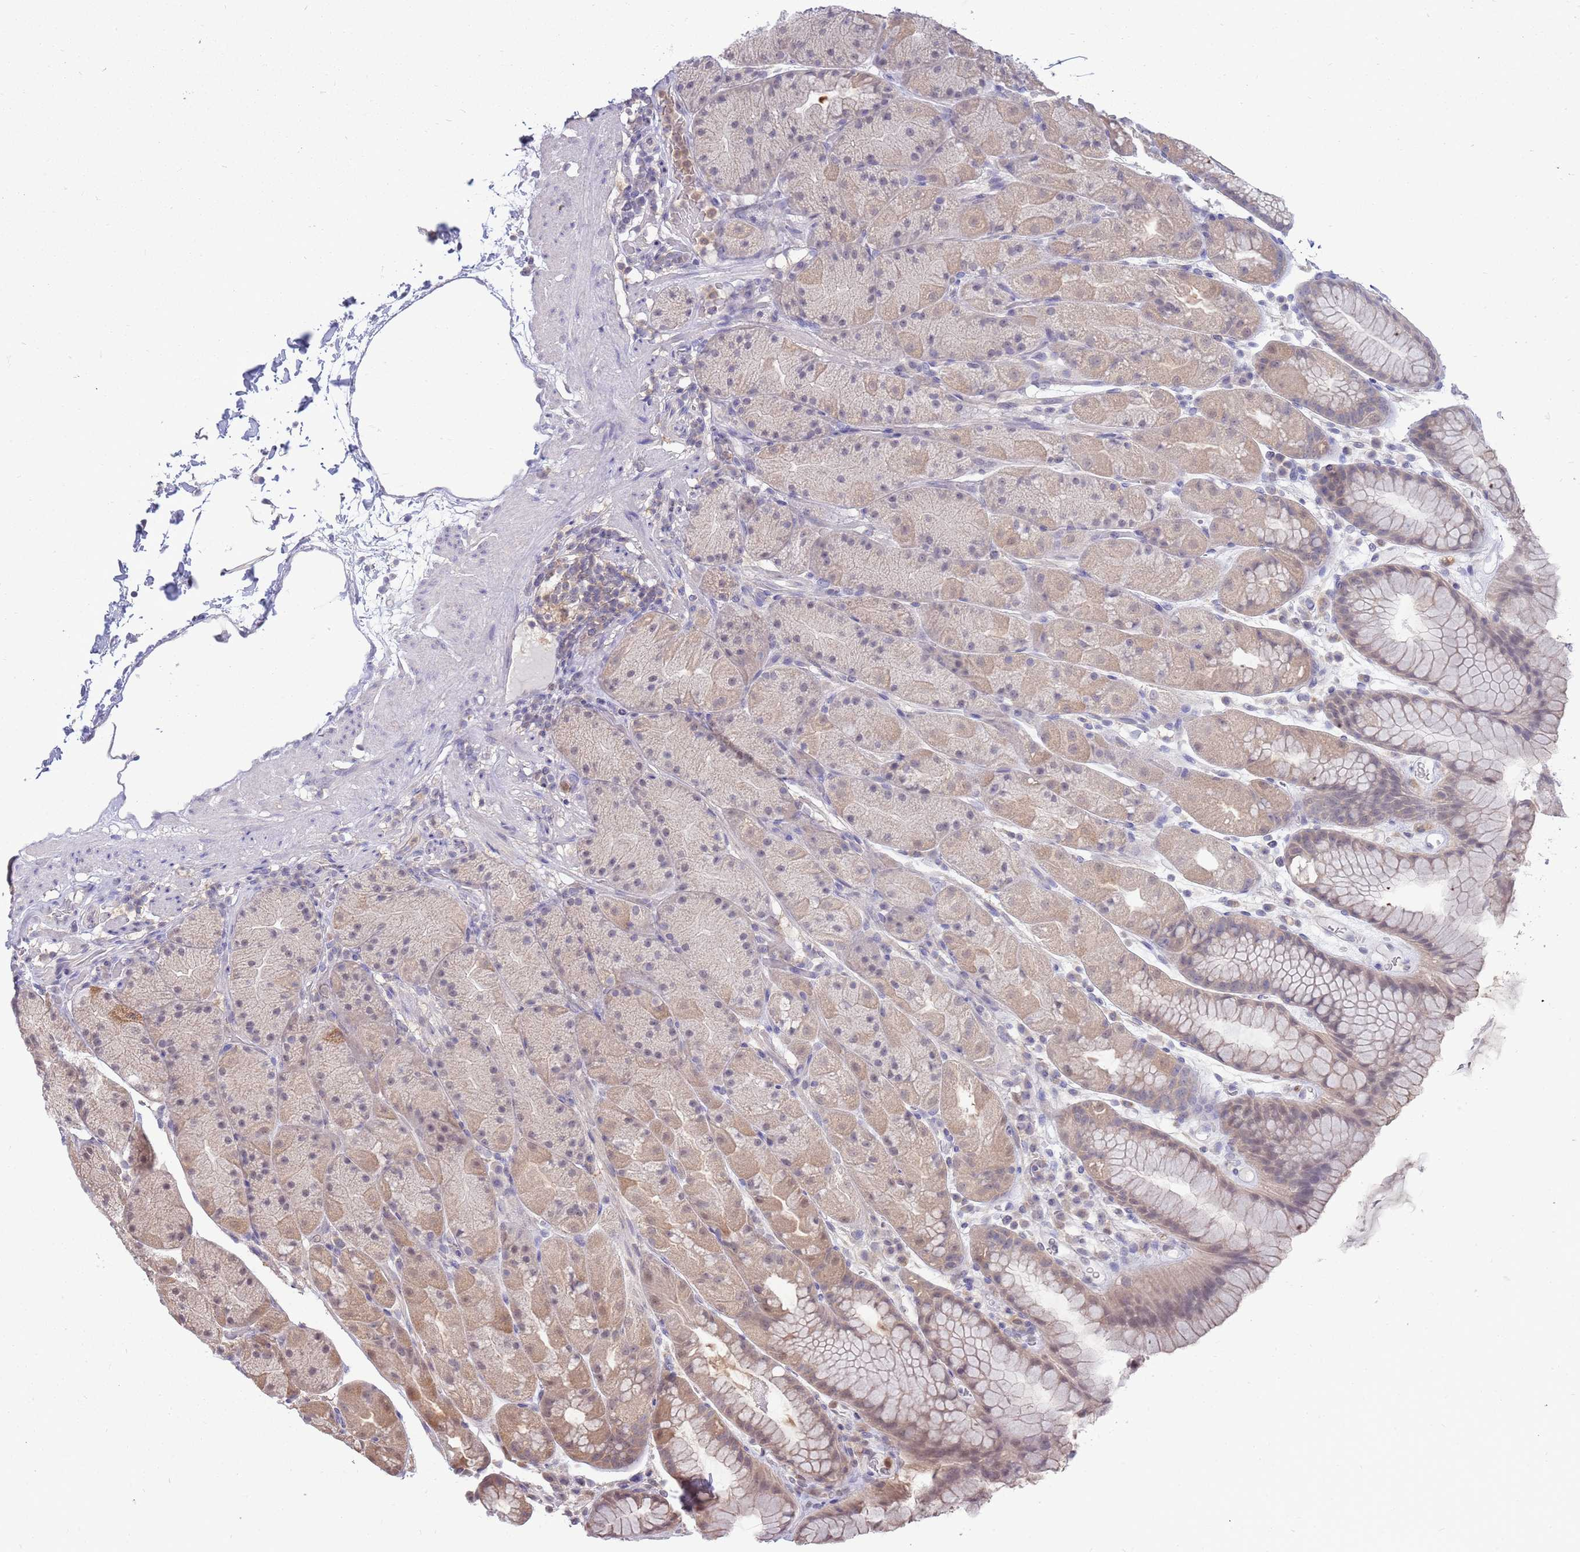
{"staining": {"intensity": "weak", "quantity": "25%-75%", "location": "cytoplasmic/membranous"}, "tissue": "stomach", "cell_type": "Glandular cells", "image_type": "normal", "snomed": [{"axis": "morphology", "description": "Normal tissue, NOS"}, {"axis": "topography", "description": "Stomach, upper"}, {"axis": "topography", "description": "Stomach, lower"}], "caption": "Stomach stained with a brown dye demonstrates weak cytoplasmic/membranous positive expression in about 25%-75% of glandular cells.", "gene": "AP5S1", "patient": {"sex": "male", "age": 67}}